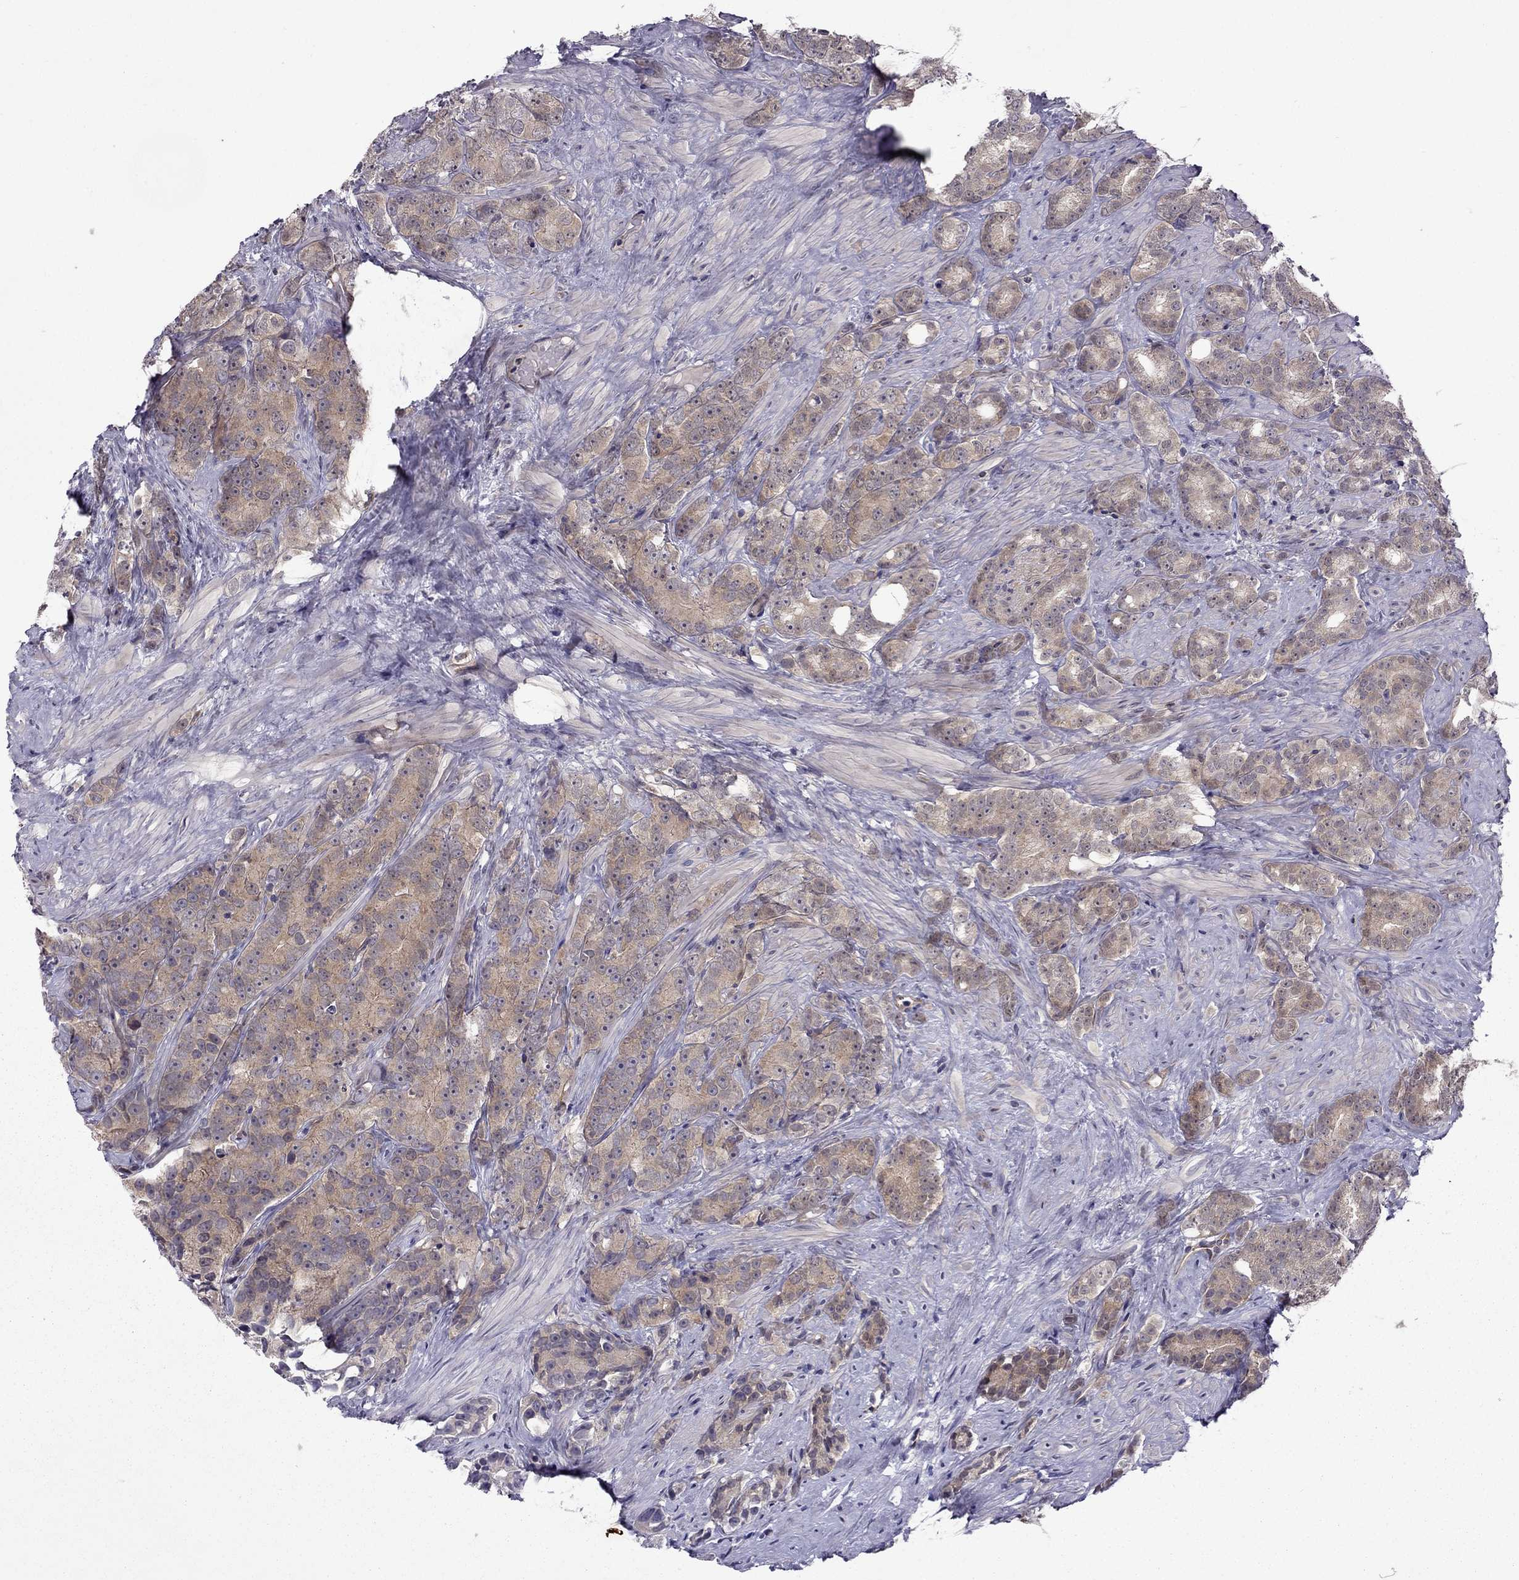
{"staining": {"intensity": "moderate", "quantity": ">75%", "location": "cytoplasmic/membranous"}, "tissue": "prostate cancer", "cell_type": "Tumor cells", "image_type": "cancer", "snomed": [{"axis": "morphology", "description": "Adenocarcinoma, High grade"}, {"axis": "topography", "description": "Prostate"}], "caption": "Moderate cytoplasmic/membranous protein expression is present in about >75% of tumor cells in prostate cancer.", "gene": "CDK5", "patient": {"sex": "male", "age": 90}}